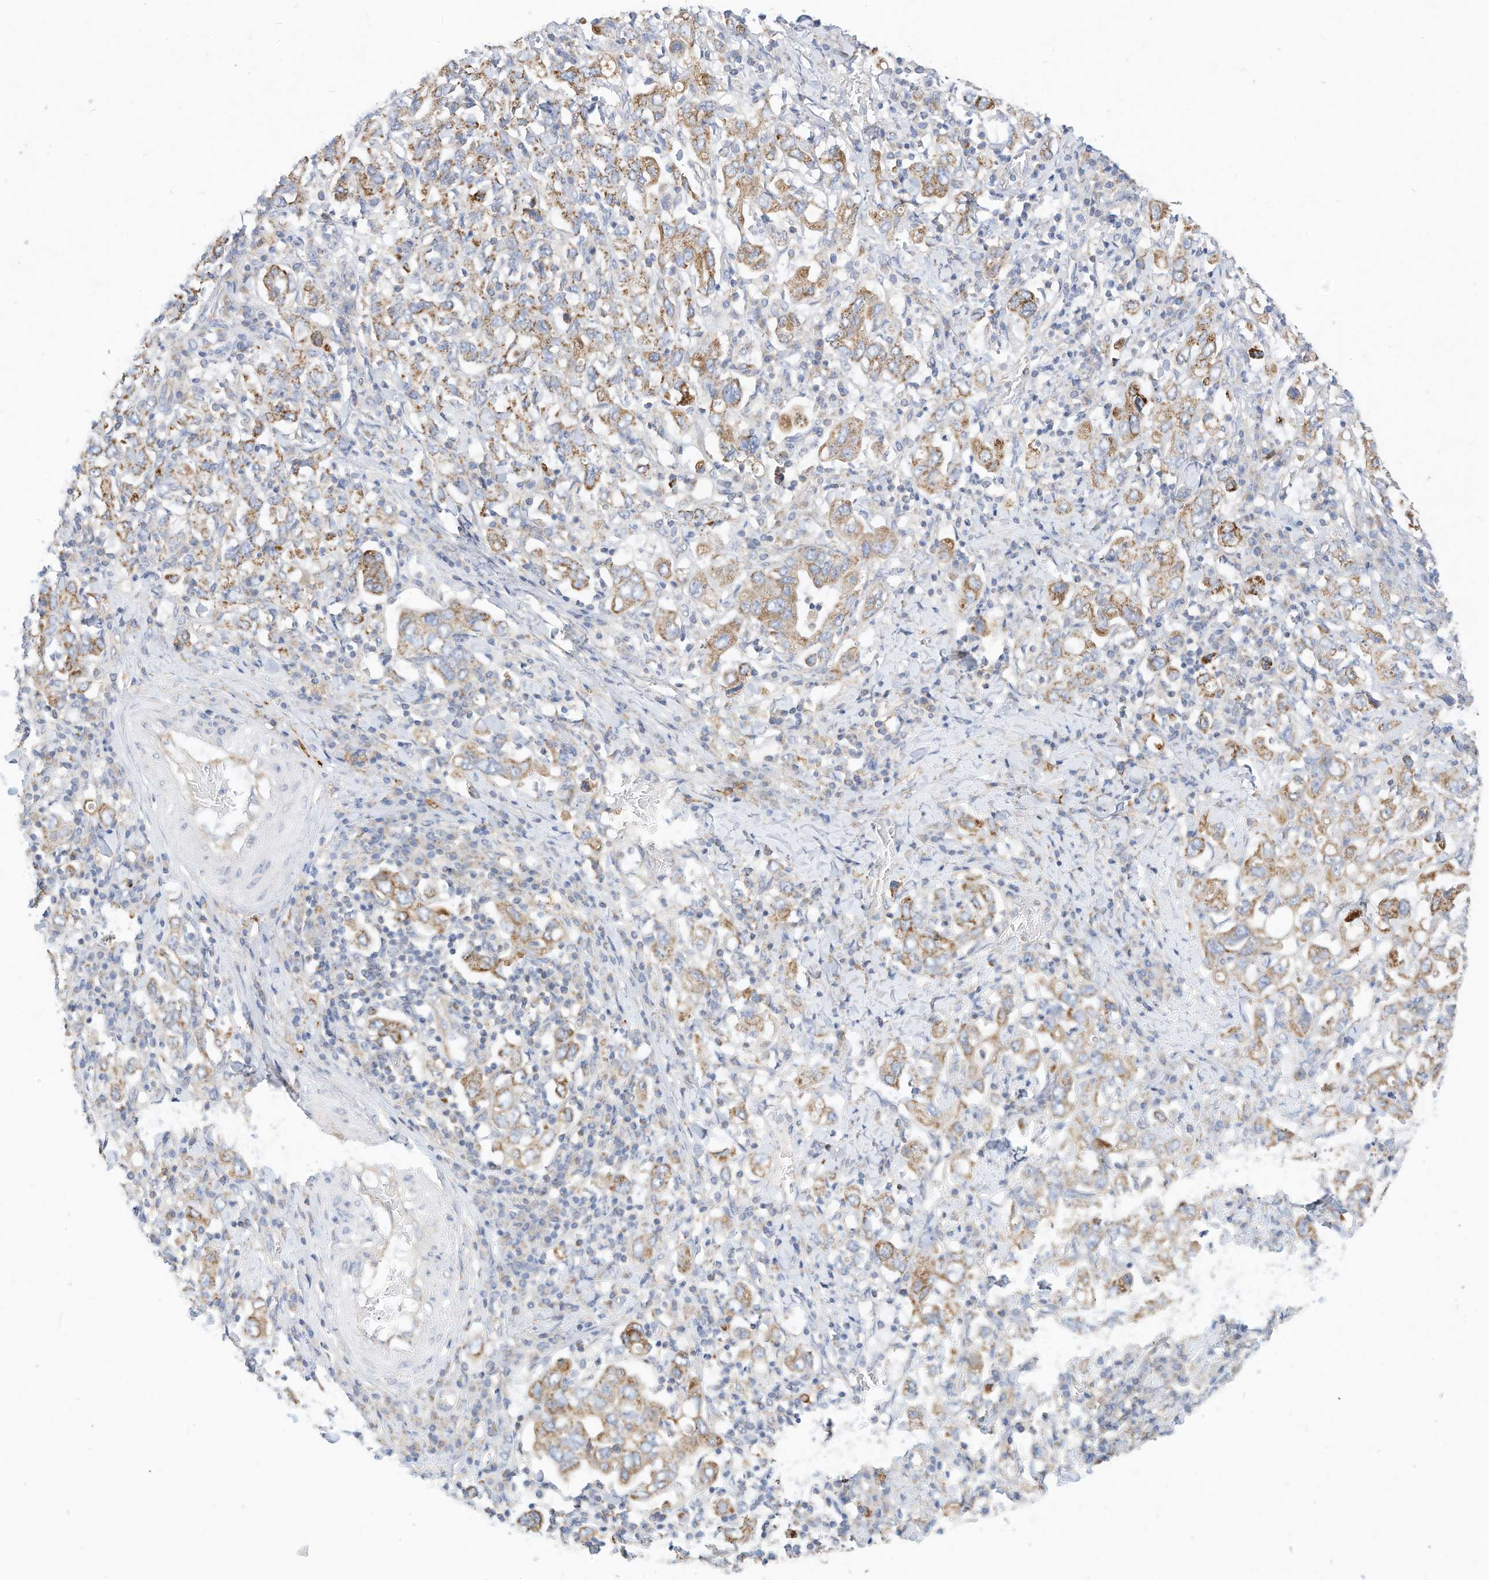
{"staining": {"intensity": "moderate", "quantity": ">75%", "location": "cytoplasmic/membranous"}, "tissue": "stomach cancer", "cell_type": "Tumor cells", "image_type": "cancer", "snomed": [{"axis": "morphology", "description": "Adenocarcinoma, NOS"}, {"axis": "topography", "description": "Stomach, upper"}], "caption": "Moderate cytoplasmic/membranous protein staining is present in about >75% of tumor cells in stomach cancer (adenocarcinoma).", "gene": "RHOH", "patient": {"sex": "male", "age": 62}}